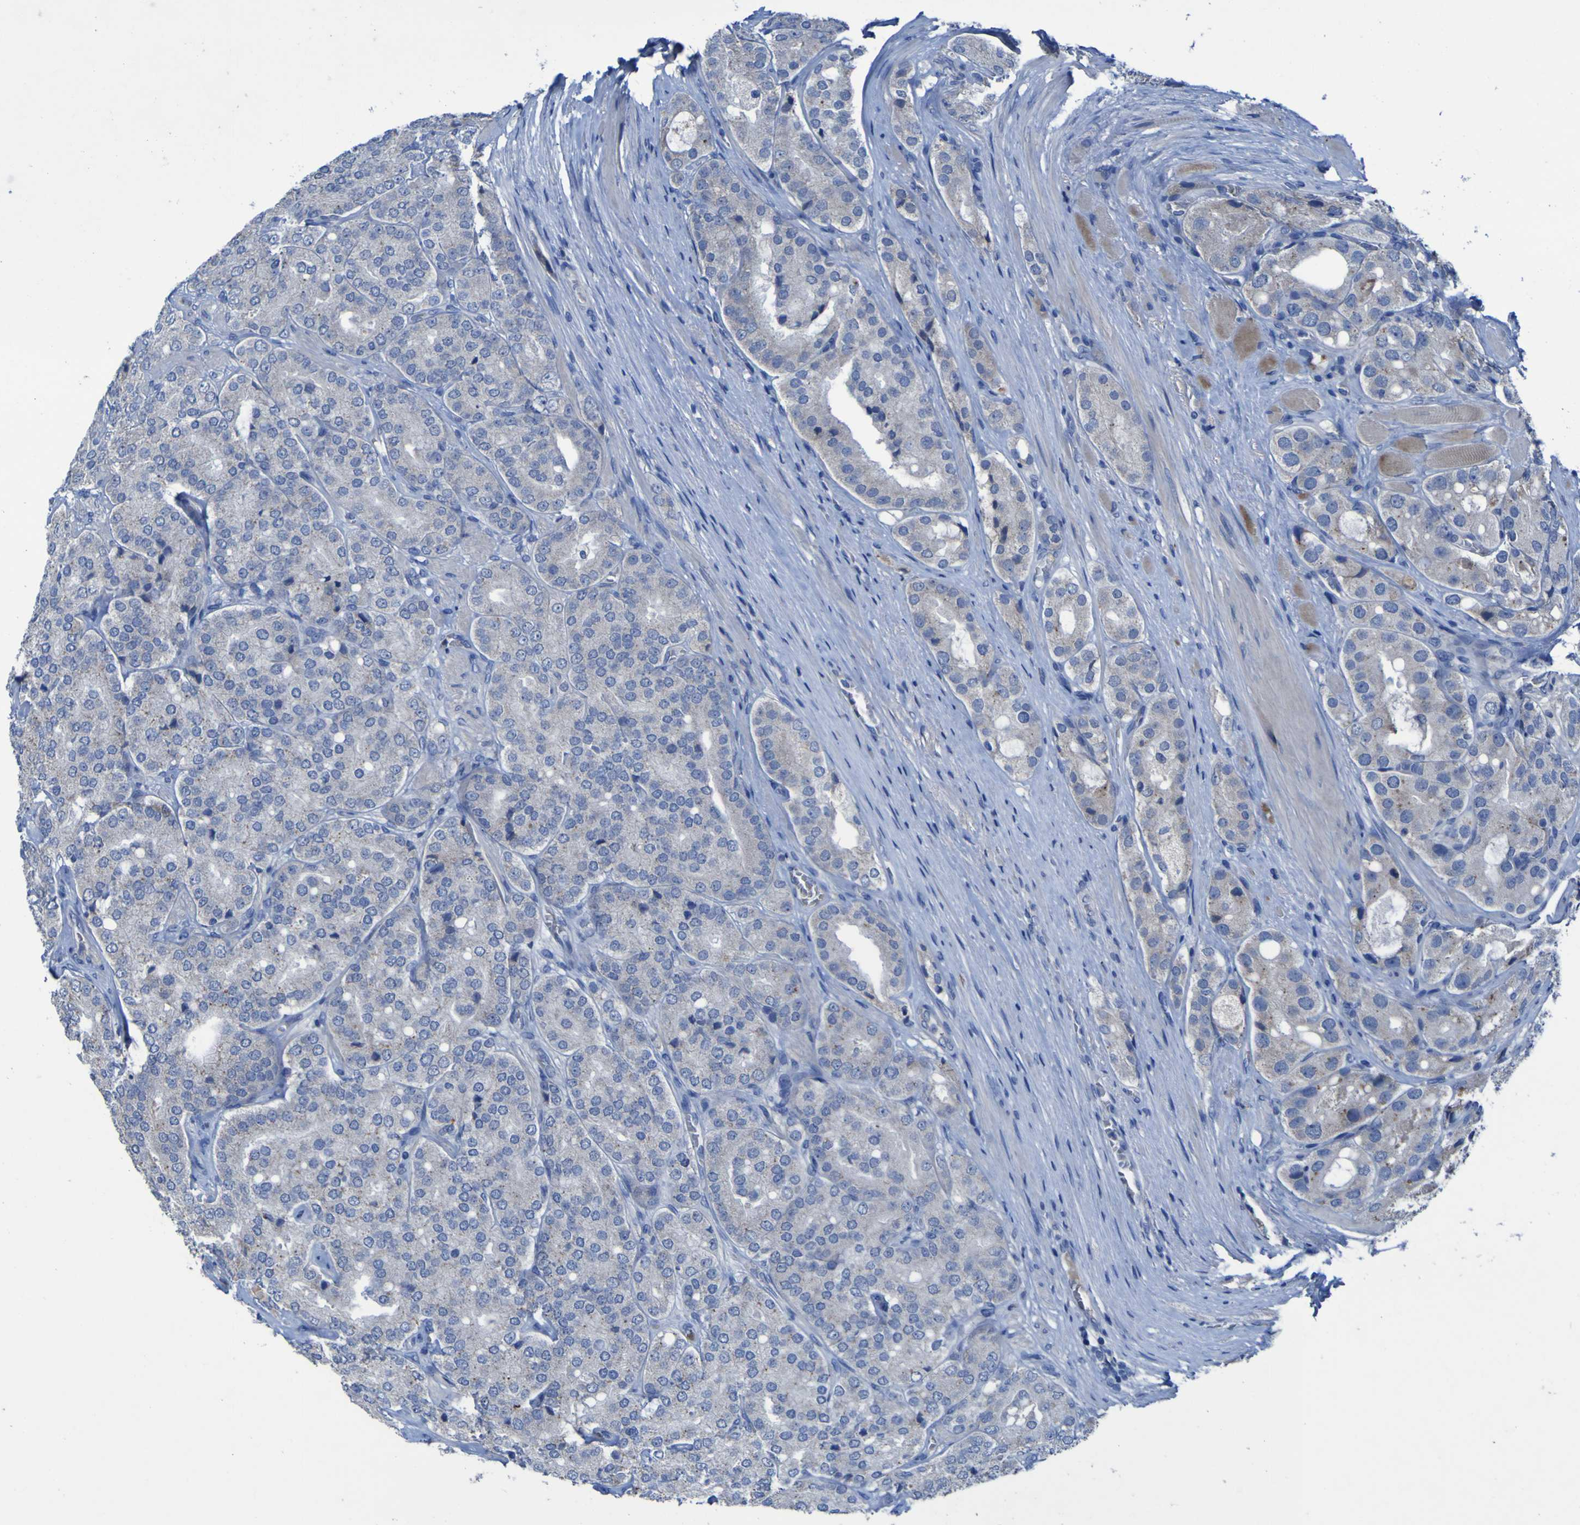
{"staining": {"intensity": "negative", "quantity": "none", "location": "none"}, "tissue": "prostate cancer", "cell_type": "Tumor cells", "image_type": "cancer", "snomed": [{"axis": "morphology", "description": "Adenocarcinoma, High grade"}, {"axis": "topography", "description": "Prostate"}], "caption": "Tumor cells are negative for protein expression in human prostate cancer.", "gene": "SGK2", "patient": {"sex": "male", "age": 65}}